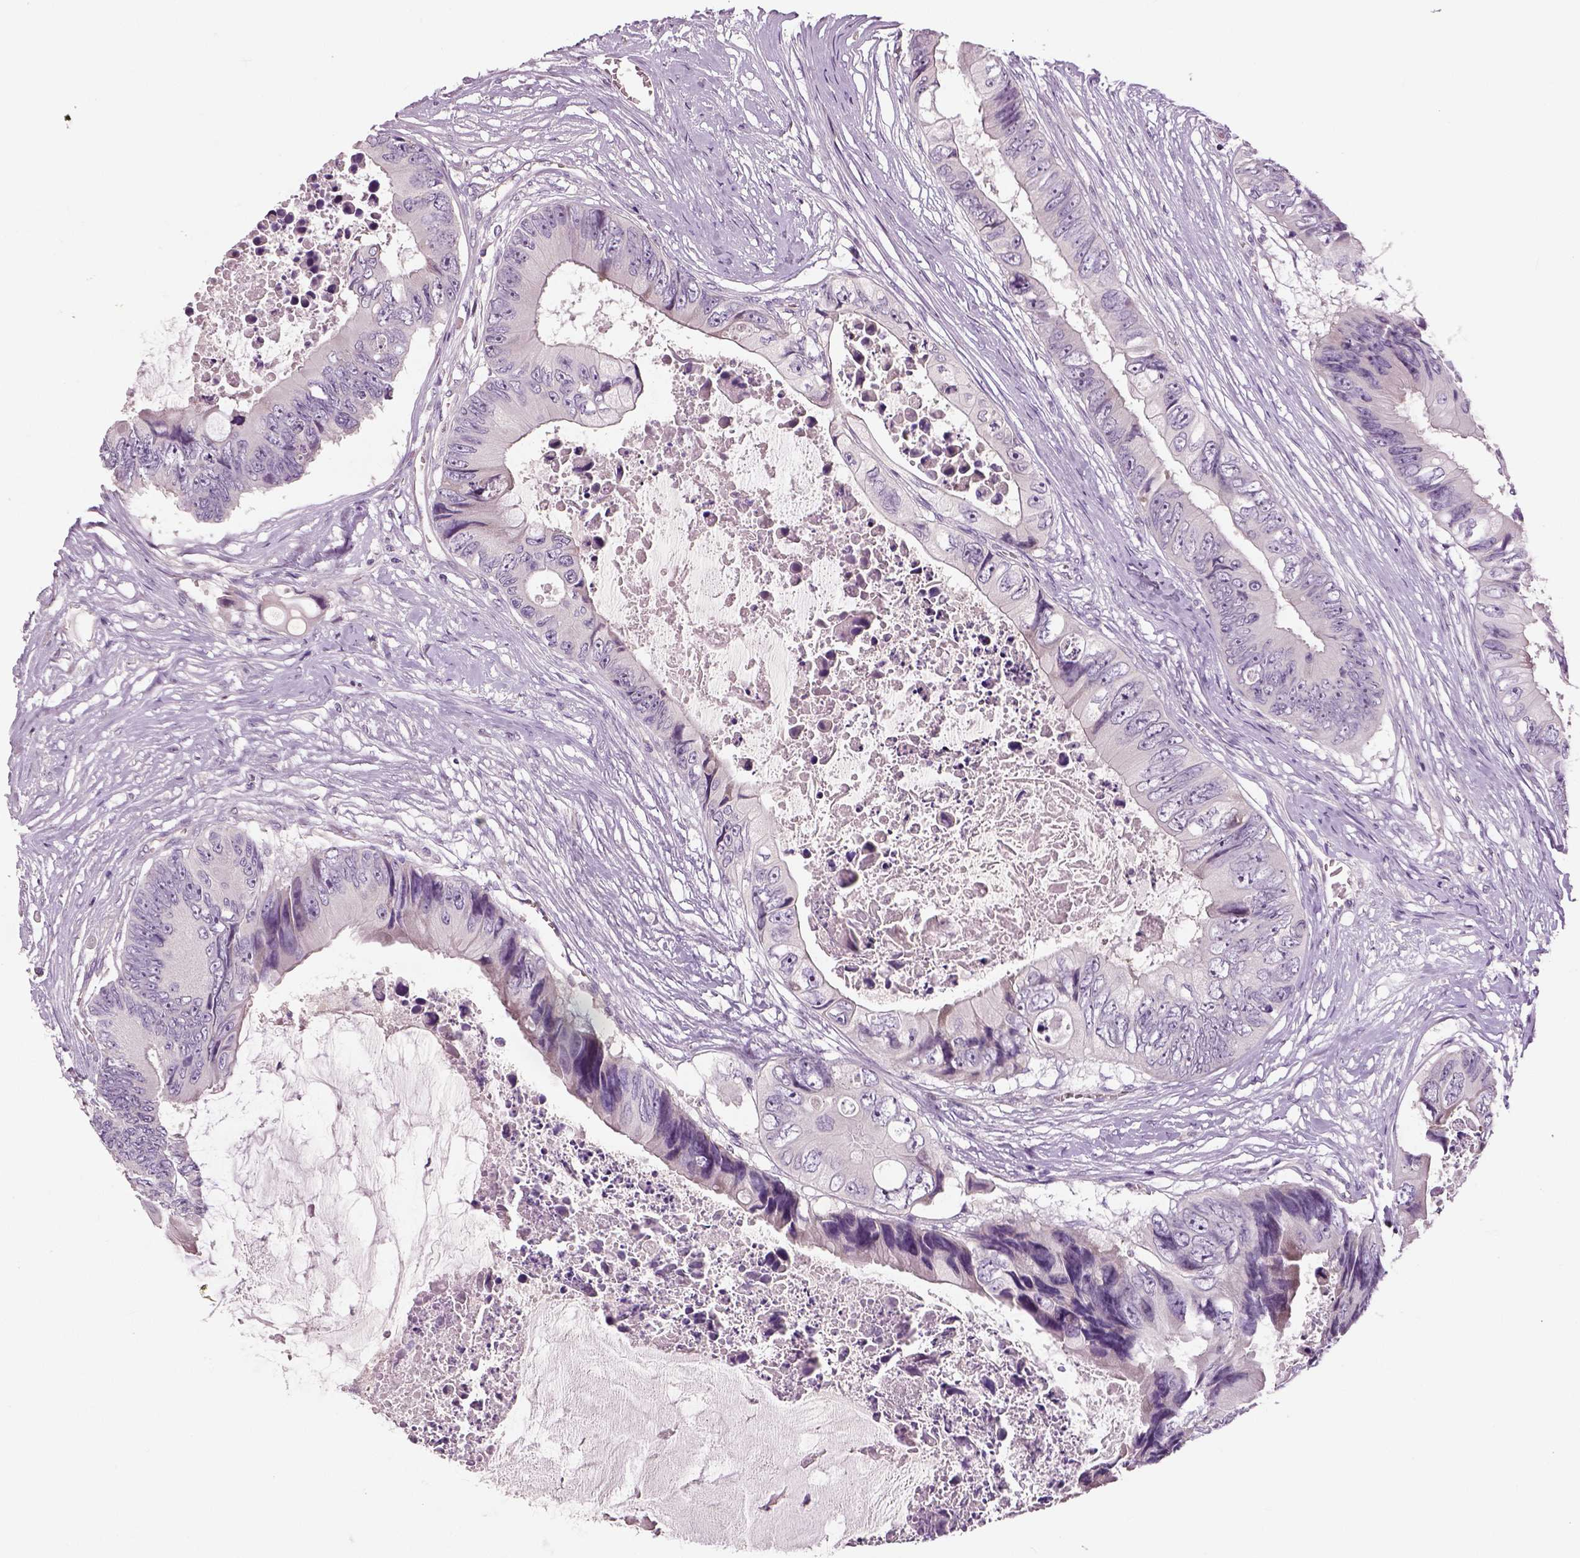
{"staining": {"intensity": "negative", "quantity": "none", "location": "none"}, "tissue": "colorectal cancer", "cell_type": "Tumor cells", "image_type": "cancer", "snomed": [{"axis": "morphology", "description": "Adenocarcinoma, NOS"}, {"axis": "topography", "description": "Rectum"}], "caption": "An image of human adenocarcinoma (colorectal) is negative for staining in tumor cells. (Stains: DAB (3,3'-diaminobenzidine) immunohistochemistry (IHC) with hematoxylin counter stain, Microscopy: brightfield microscopy at high magnification).", "gene": "NECAB1", "patient": {"sex": "male", "age": 63}}